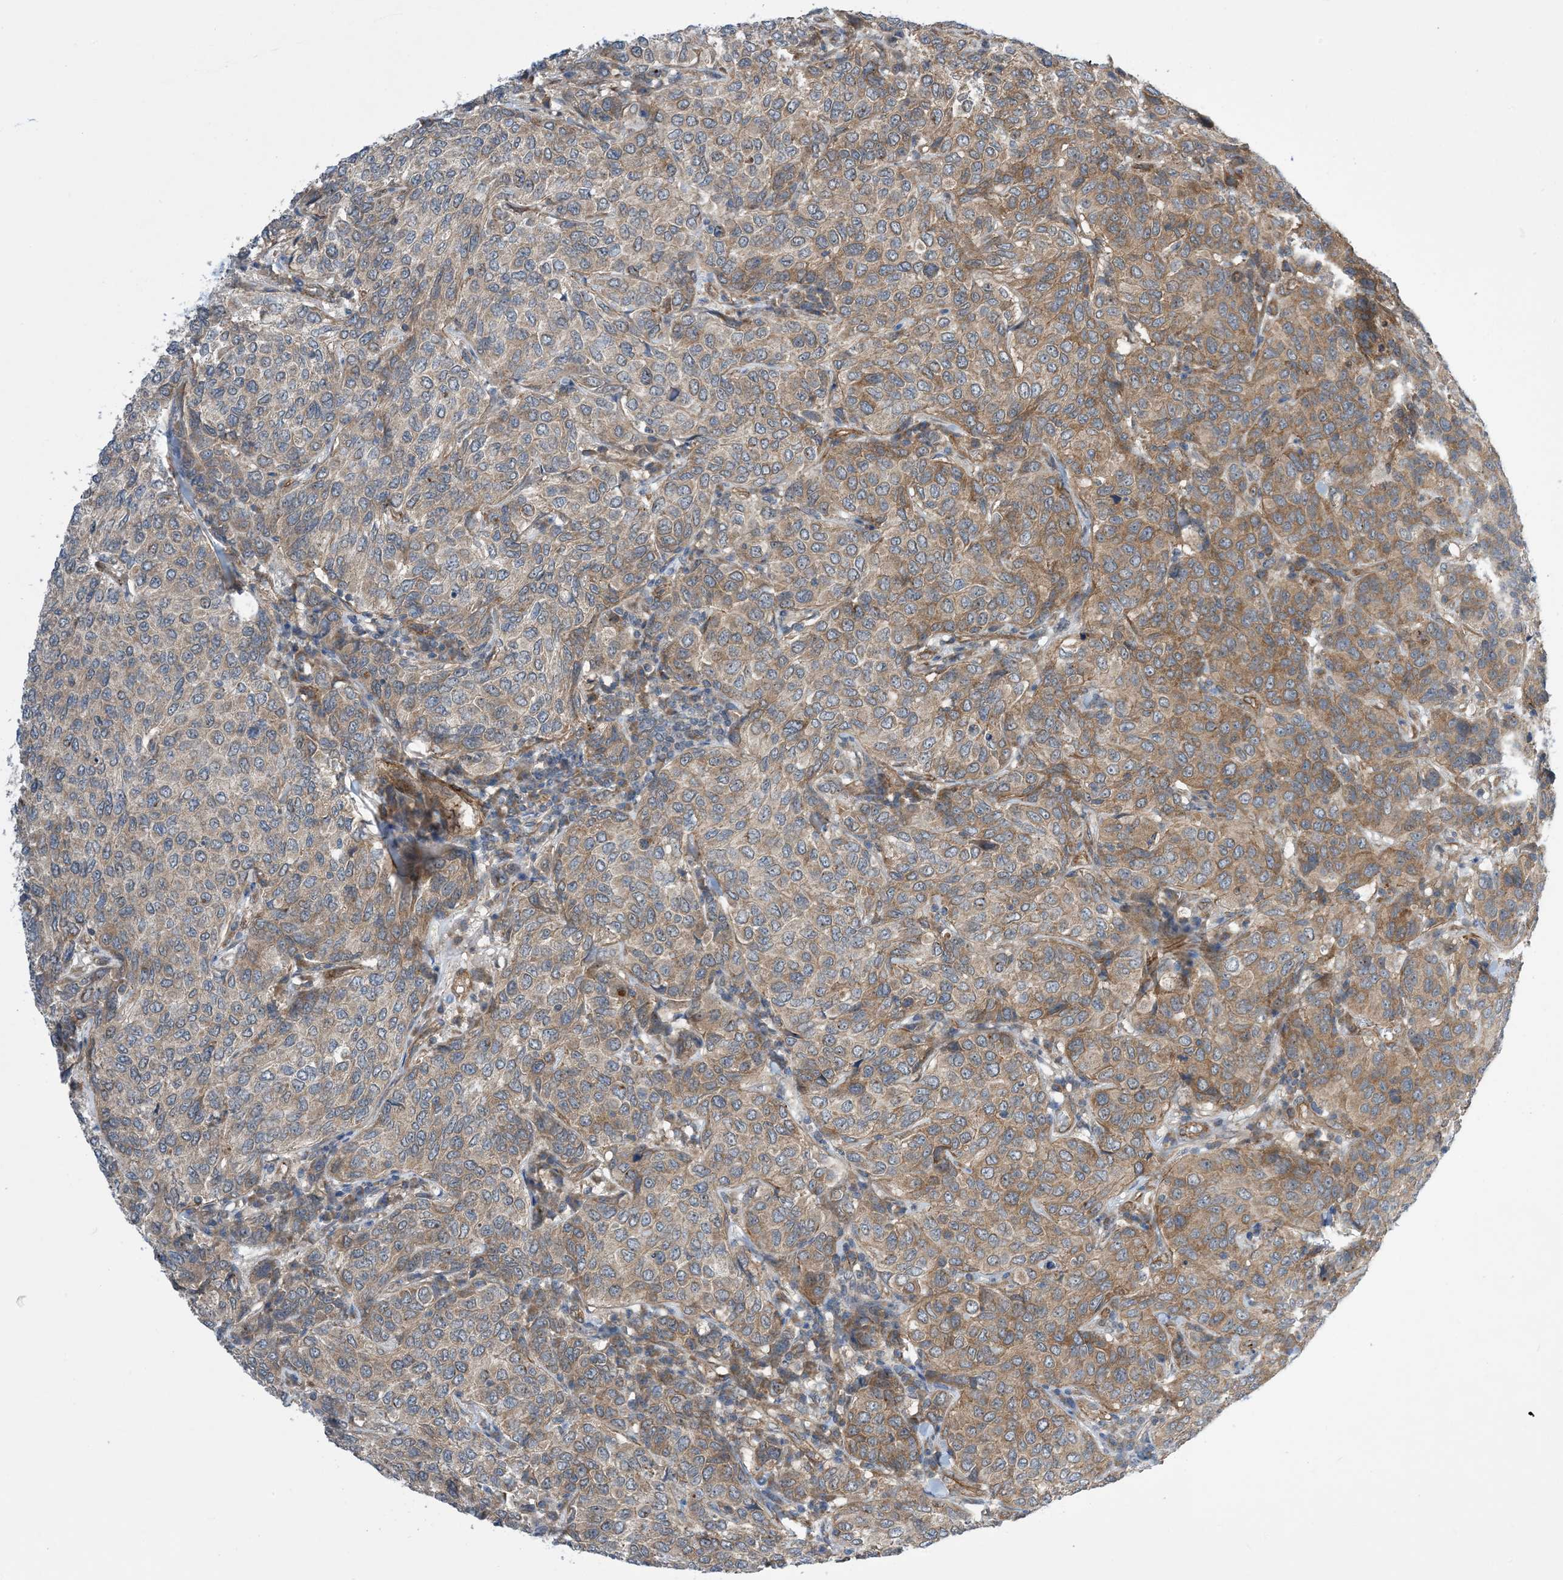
{"staining": {"intensity": "moderate", "quantity": "25%-75%", "location": "cytoplasmic/membranous"}, "tissue": "breast cancer", "cell_type": "Tumor cells", "image_type": "cancer", "snomed": [{"axis": "morphology", "description": "Duct carcinoma"}, {"axis": "topography", "description": "Breast"}], "caption": "Human breast cancer stained for a protein (brown) reveals moderate cytoplasmic/membranous positive positivity in about 25%-75% of tumor cells.", "gene": "EHBP1", "patient": {"sex": "female", "age": 55}}